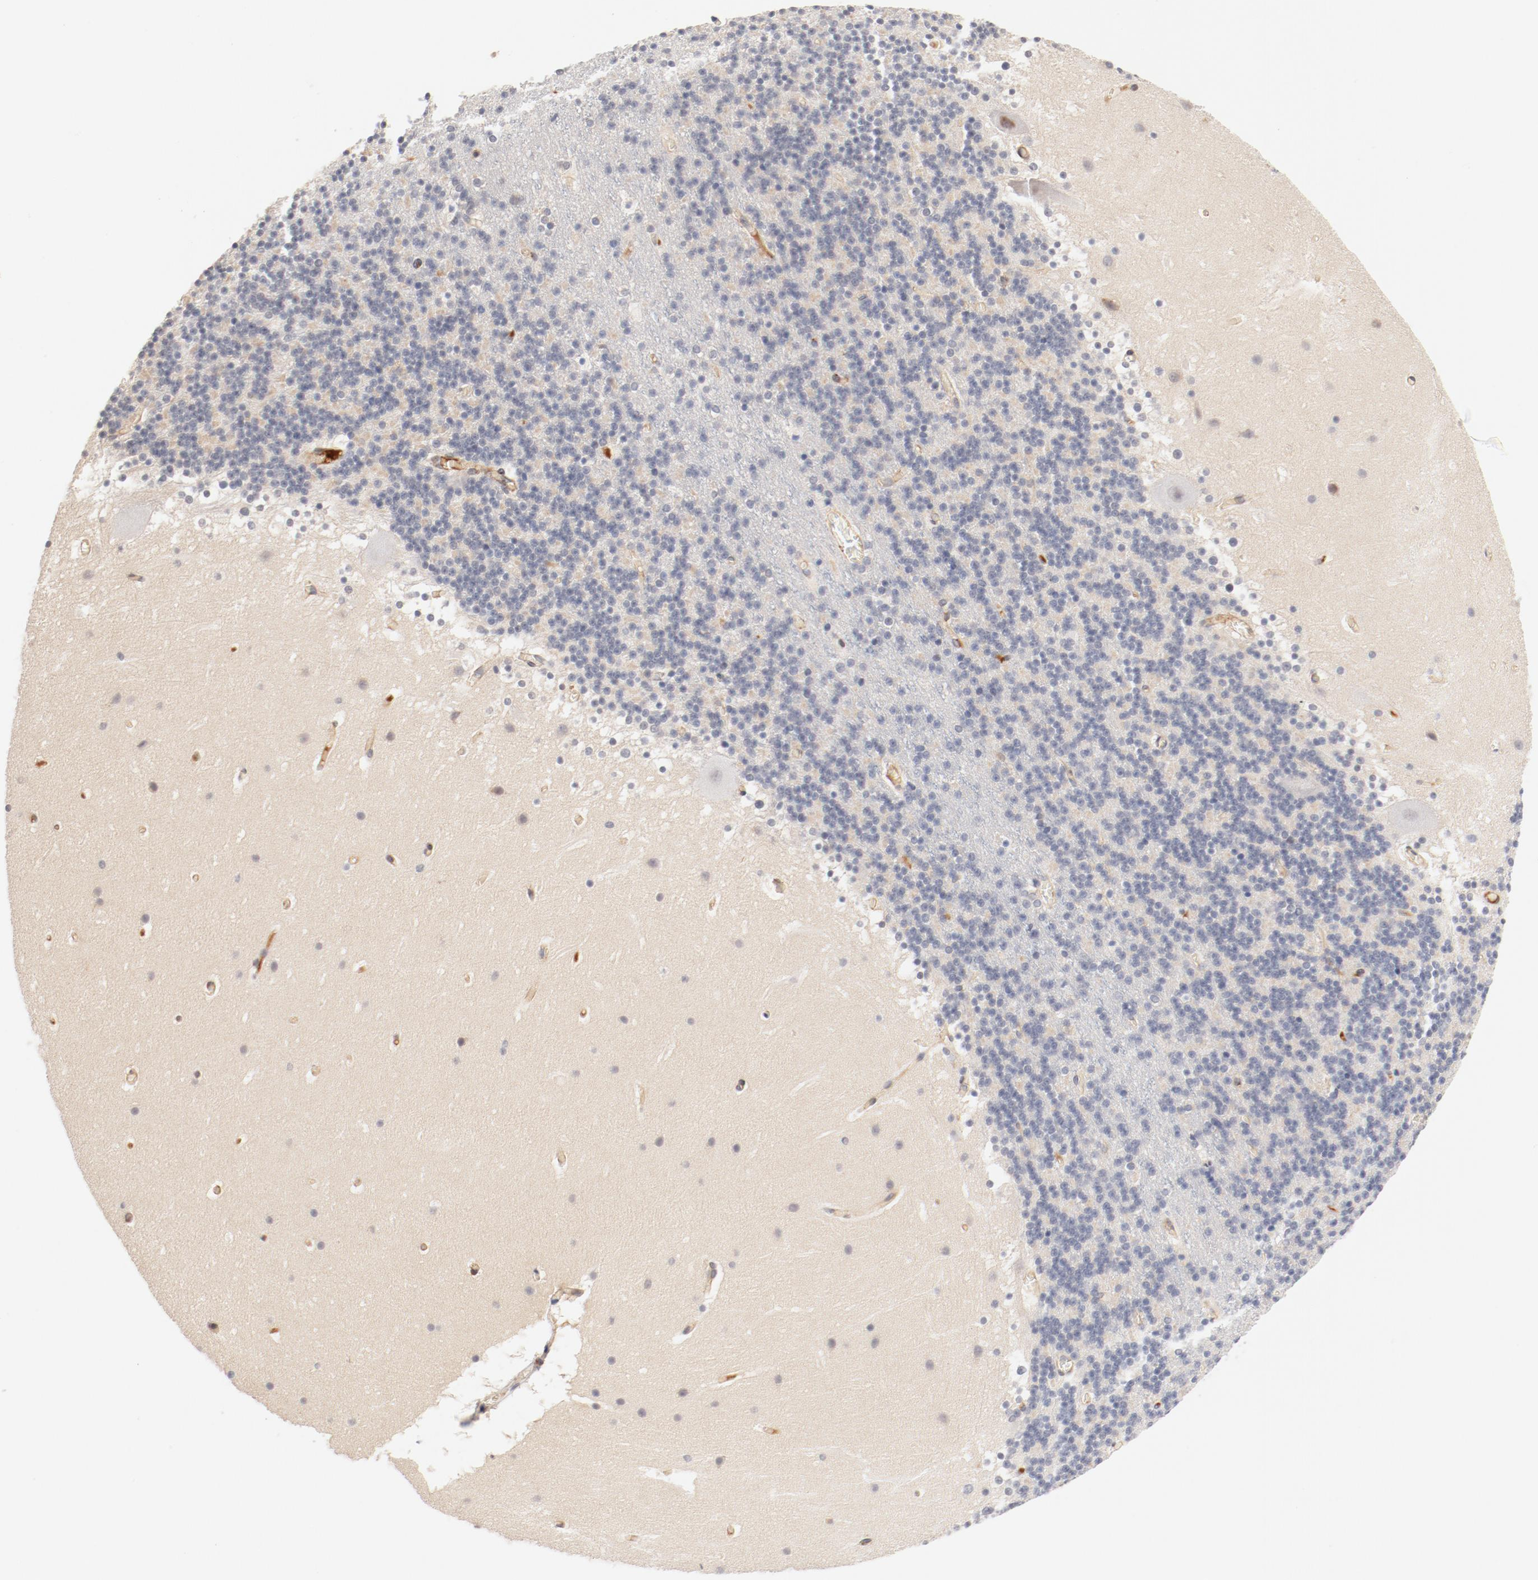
{"staining": {"intensity": "negative", "quantity": "none", "location": "none"}, "tissue": "cerebellum", "cell_type": "Cells in granular layer", "image_type": "normal", "snomed": [{"axis": "morphology", "description": "Normal tissue, NOS"}, {"axis": "topography", "description": "Cerebellum"}], "caption": "This is a image of IHC staining of benign cerebellum, which shows no positivity in cells in granular layer.", "gene": "ZNF267", "patient": {"sex": "male", "age": 45}}